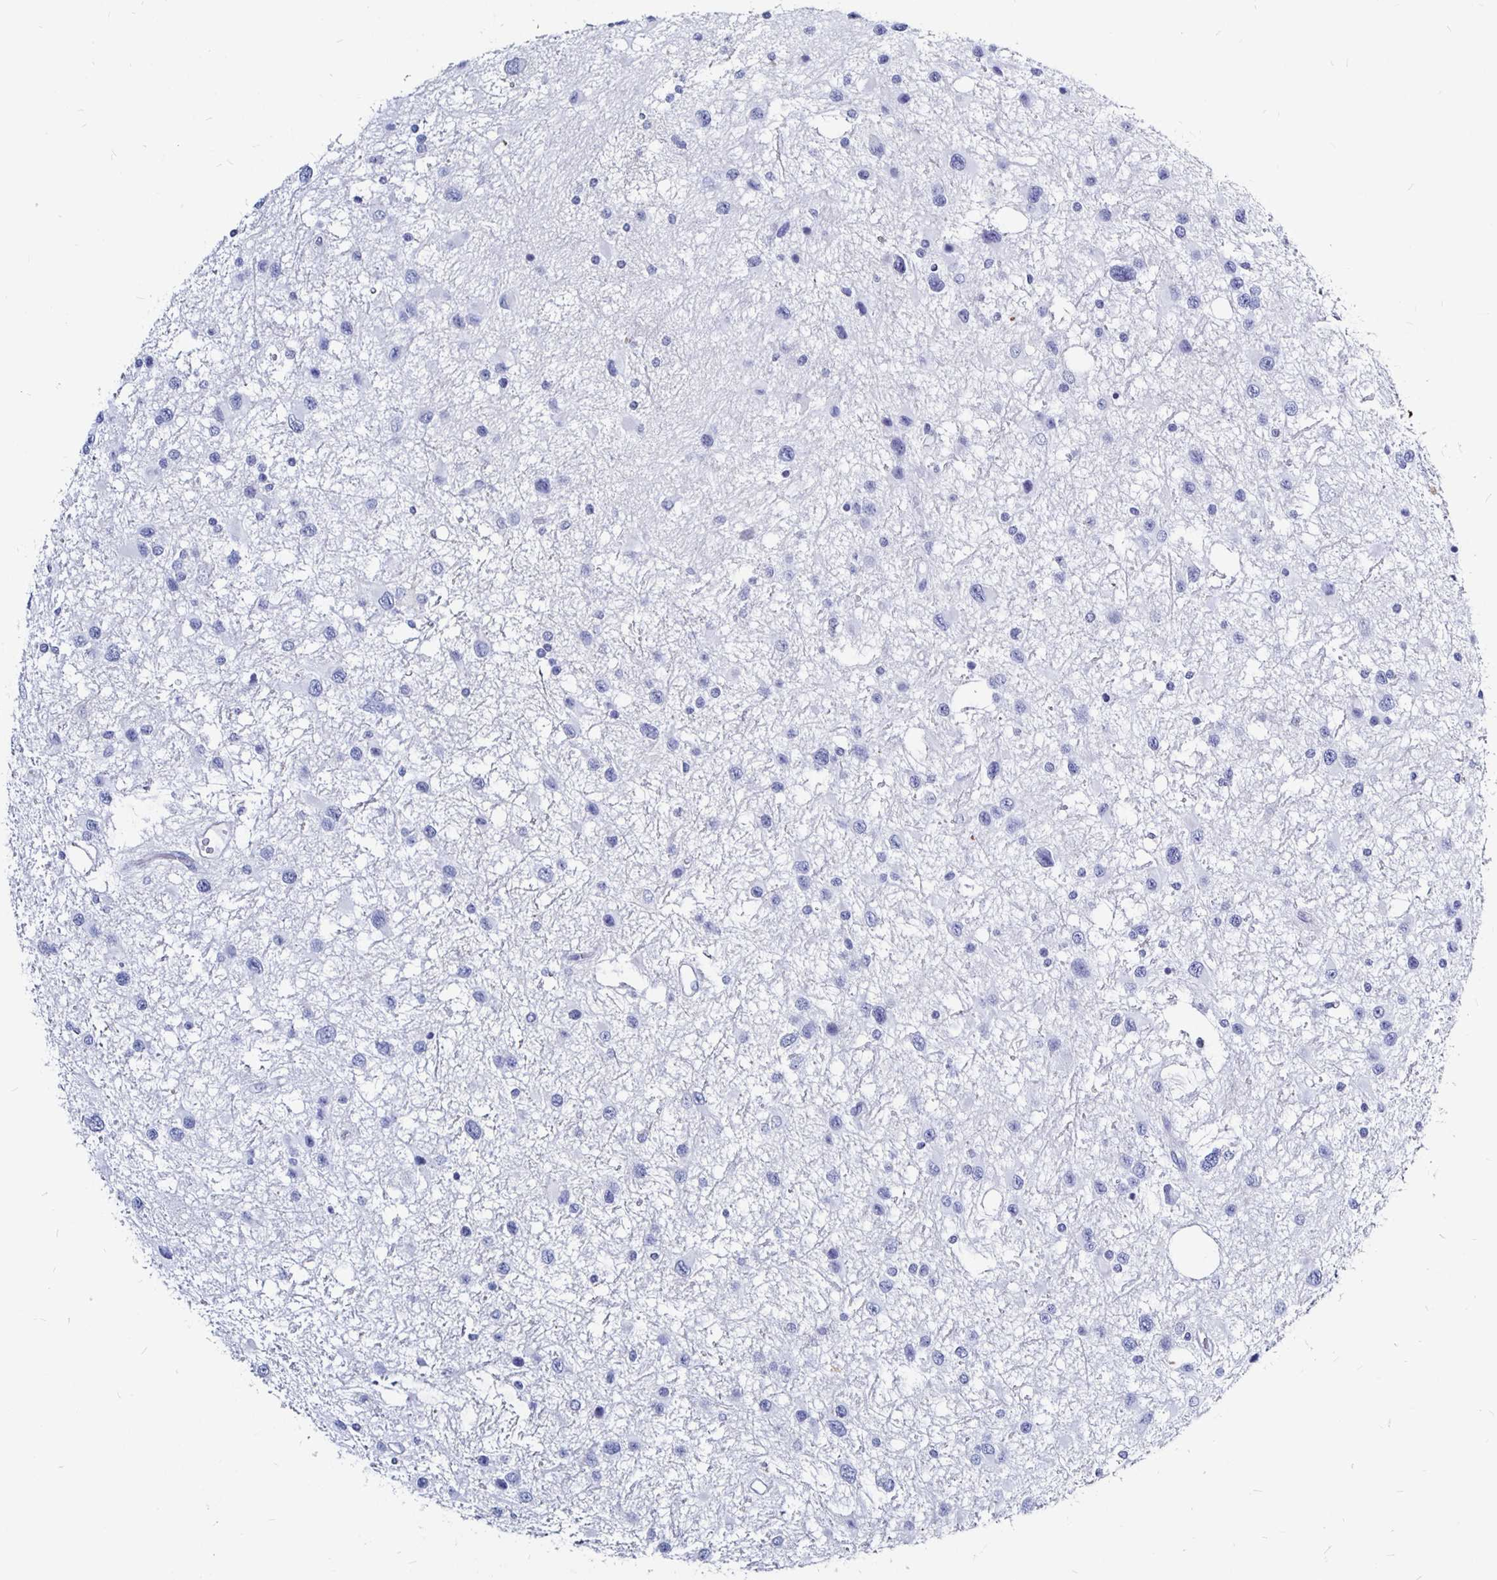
{"staining": {"intensity": "negative", "quantity": "none", "location": "none"}, "tissue": "glioma", "cell_type": "Tumor cells", "image_type": "cancer", "snomed": [{"axis": "morphology", "description": "Glioma, malignant, Low grade"}, {"axis": "topography", "description": "Brain"}], "caption": "Photomicrograph shows no protein staining in tumor cells of malignant glioma (low-grade) tissue. Brightfield microscopy of immunohistochemistry stained with DAB (brown) and hematoxylin (blue), captured at high magnification.", "gene": "LUZP4", "patient": {"sex": "female", "age": 32}}